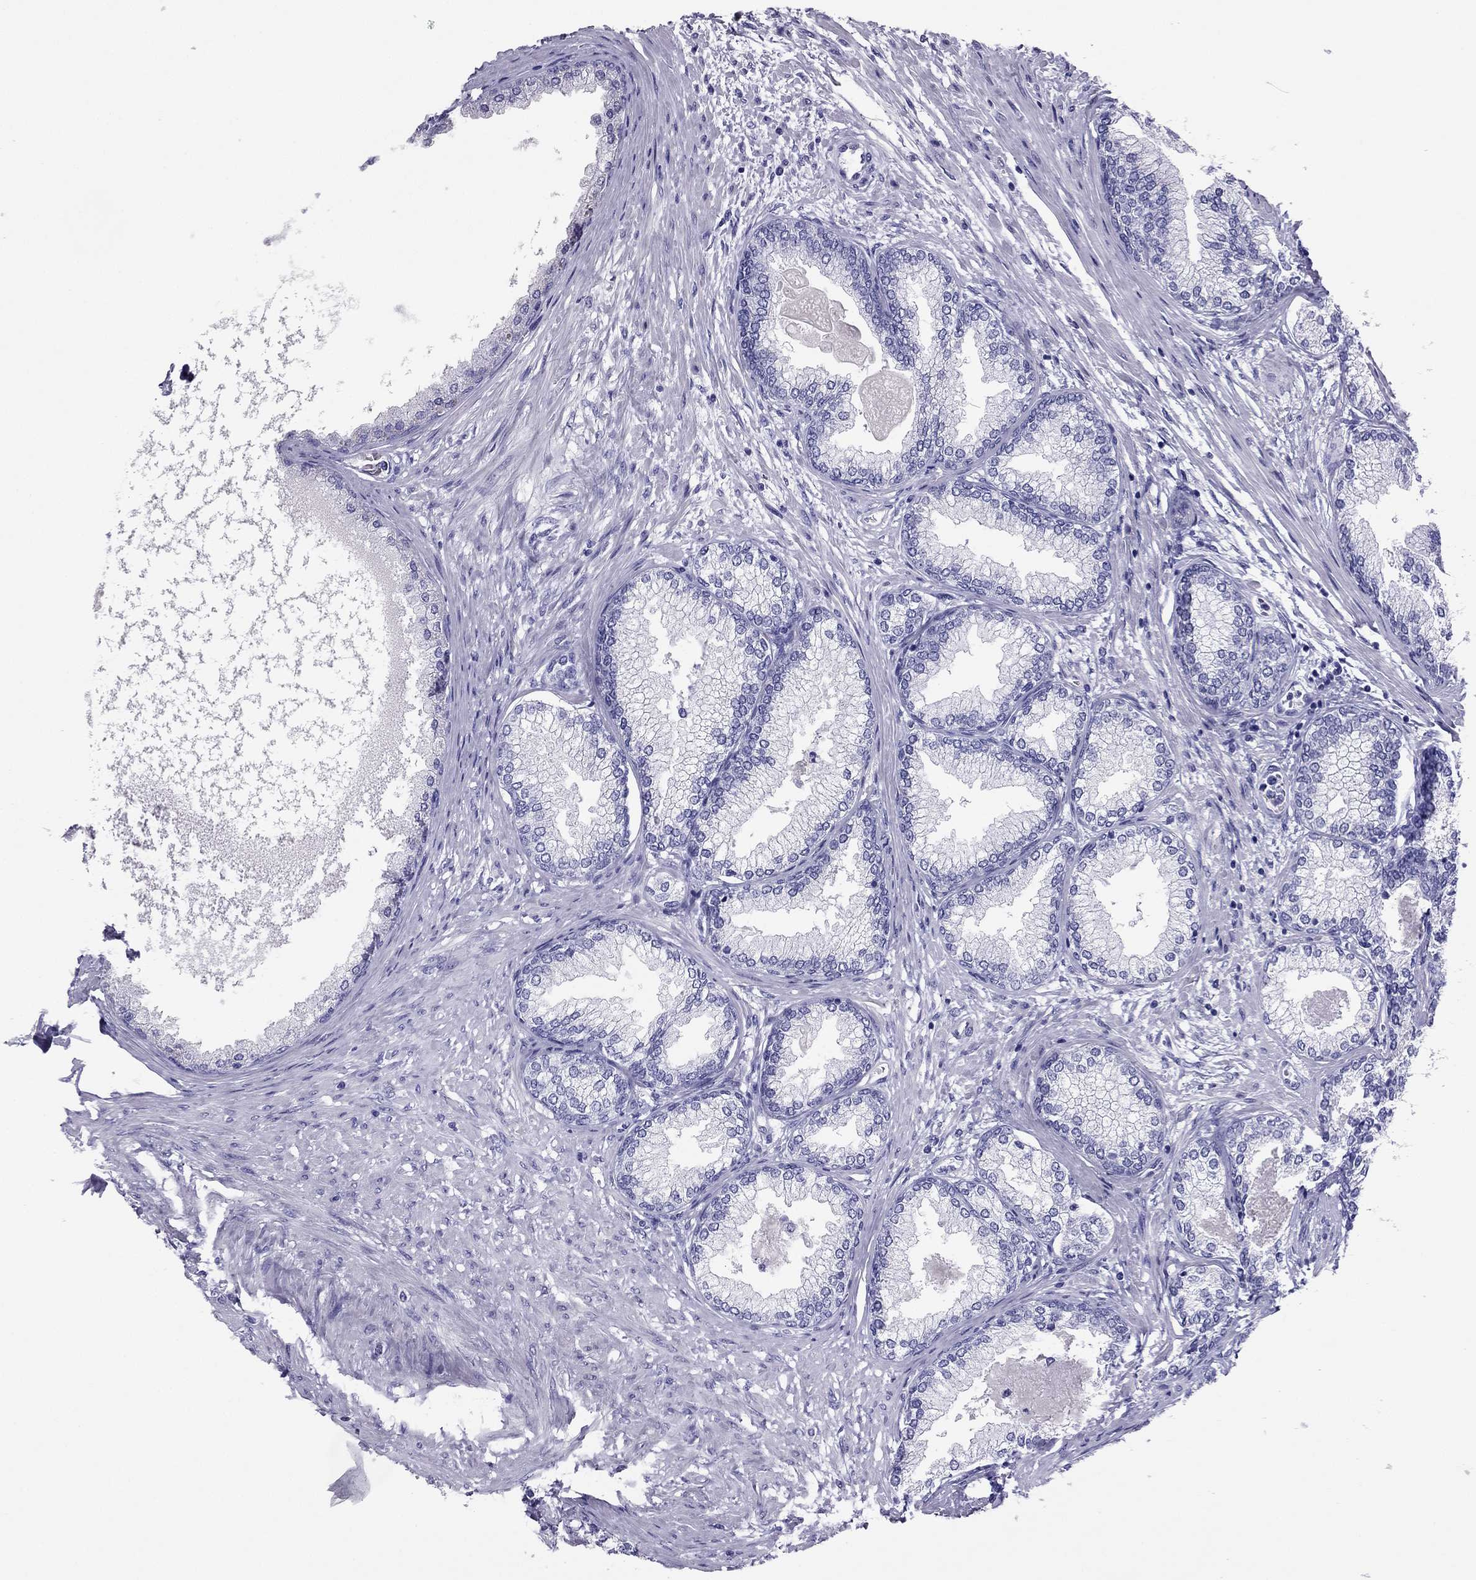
{"staining": {"intensity": "negative", "quantity": "none", "location": "none"}, "tissue": "prostate", "cell_type": "Glandular cells", "image_type": "normal", "snomed": [{"axis": "morphology", "description": "Normal tissue, NOS"}, {"axis": "topography", "description": "Prostate"}], "caption": "Photomicrograph shows no significant protein expression in glandular cells of benign prostate.", "gene": "PDE6A", "patient": {"sex": "male", "age": 72}}